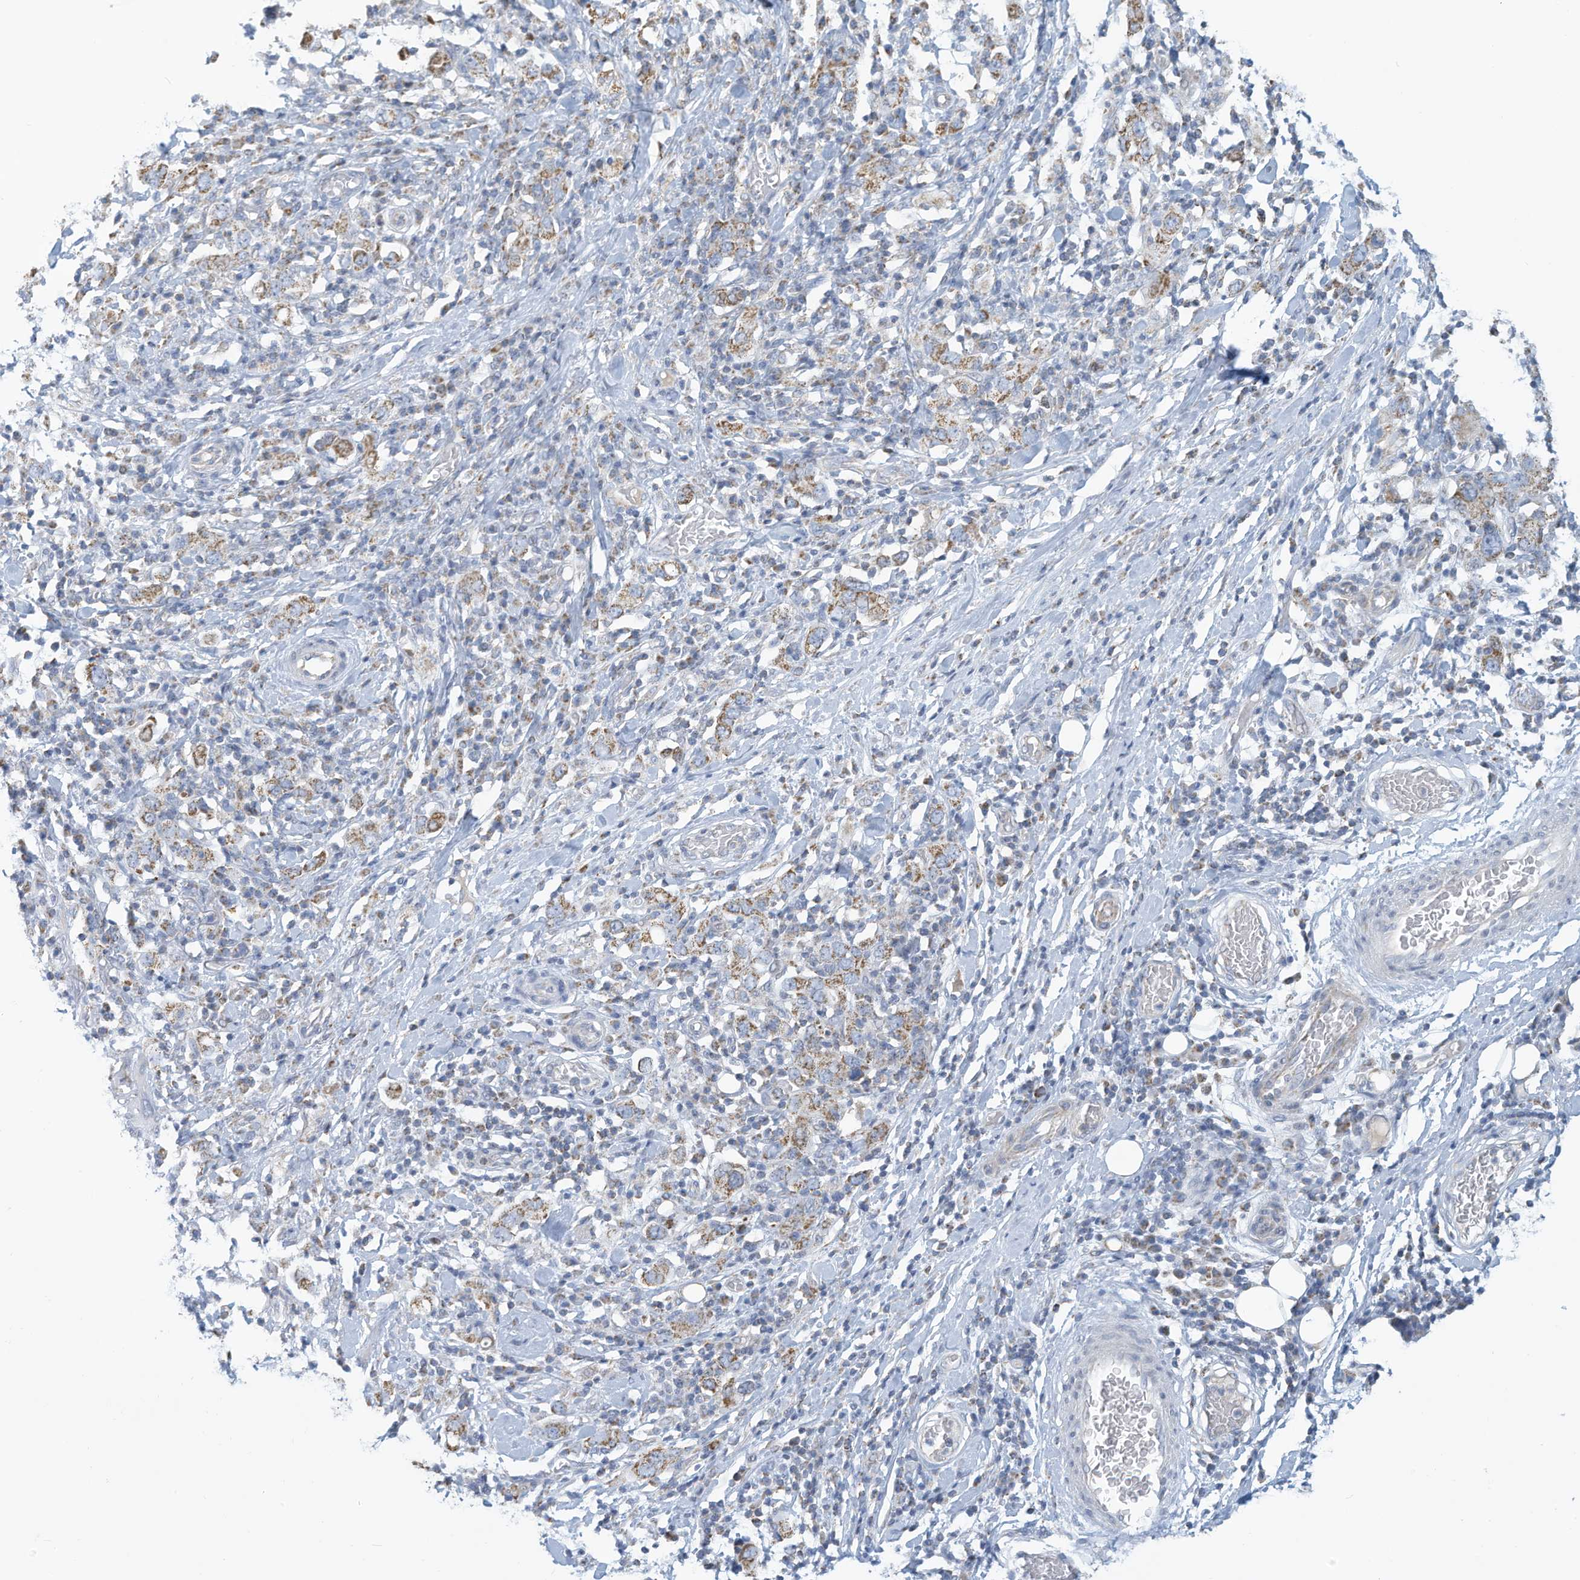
{"staining": {"intensity": "moderate", "quantity": "25%-75%", "location": "cytoplasmic/membranous"}, "tissue": "stomach cancer", "cell_type": "Tumor cells", "image_type": "cancer", "snomed": [{"axis": "morphology", "description": "Adenocarcinoma, NOS"}, {"axis": "topography", "description": "Stomach, upper"}], "caption": "Immunohistochemical staining of adenocarcinoma (stomach) reveals medium levels of moderate cytoplasmic/membranous expression in about 25%-75% of tumor cells.", "gene": "NLN", "patient": {"sex": "male", "age": 62}}